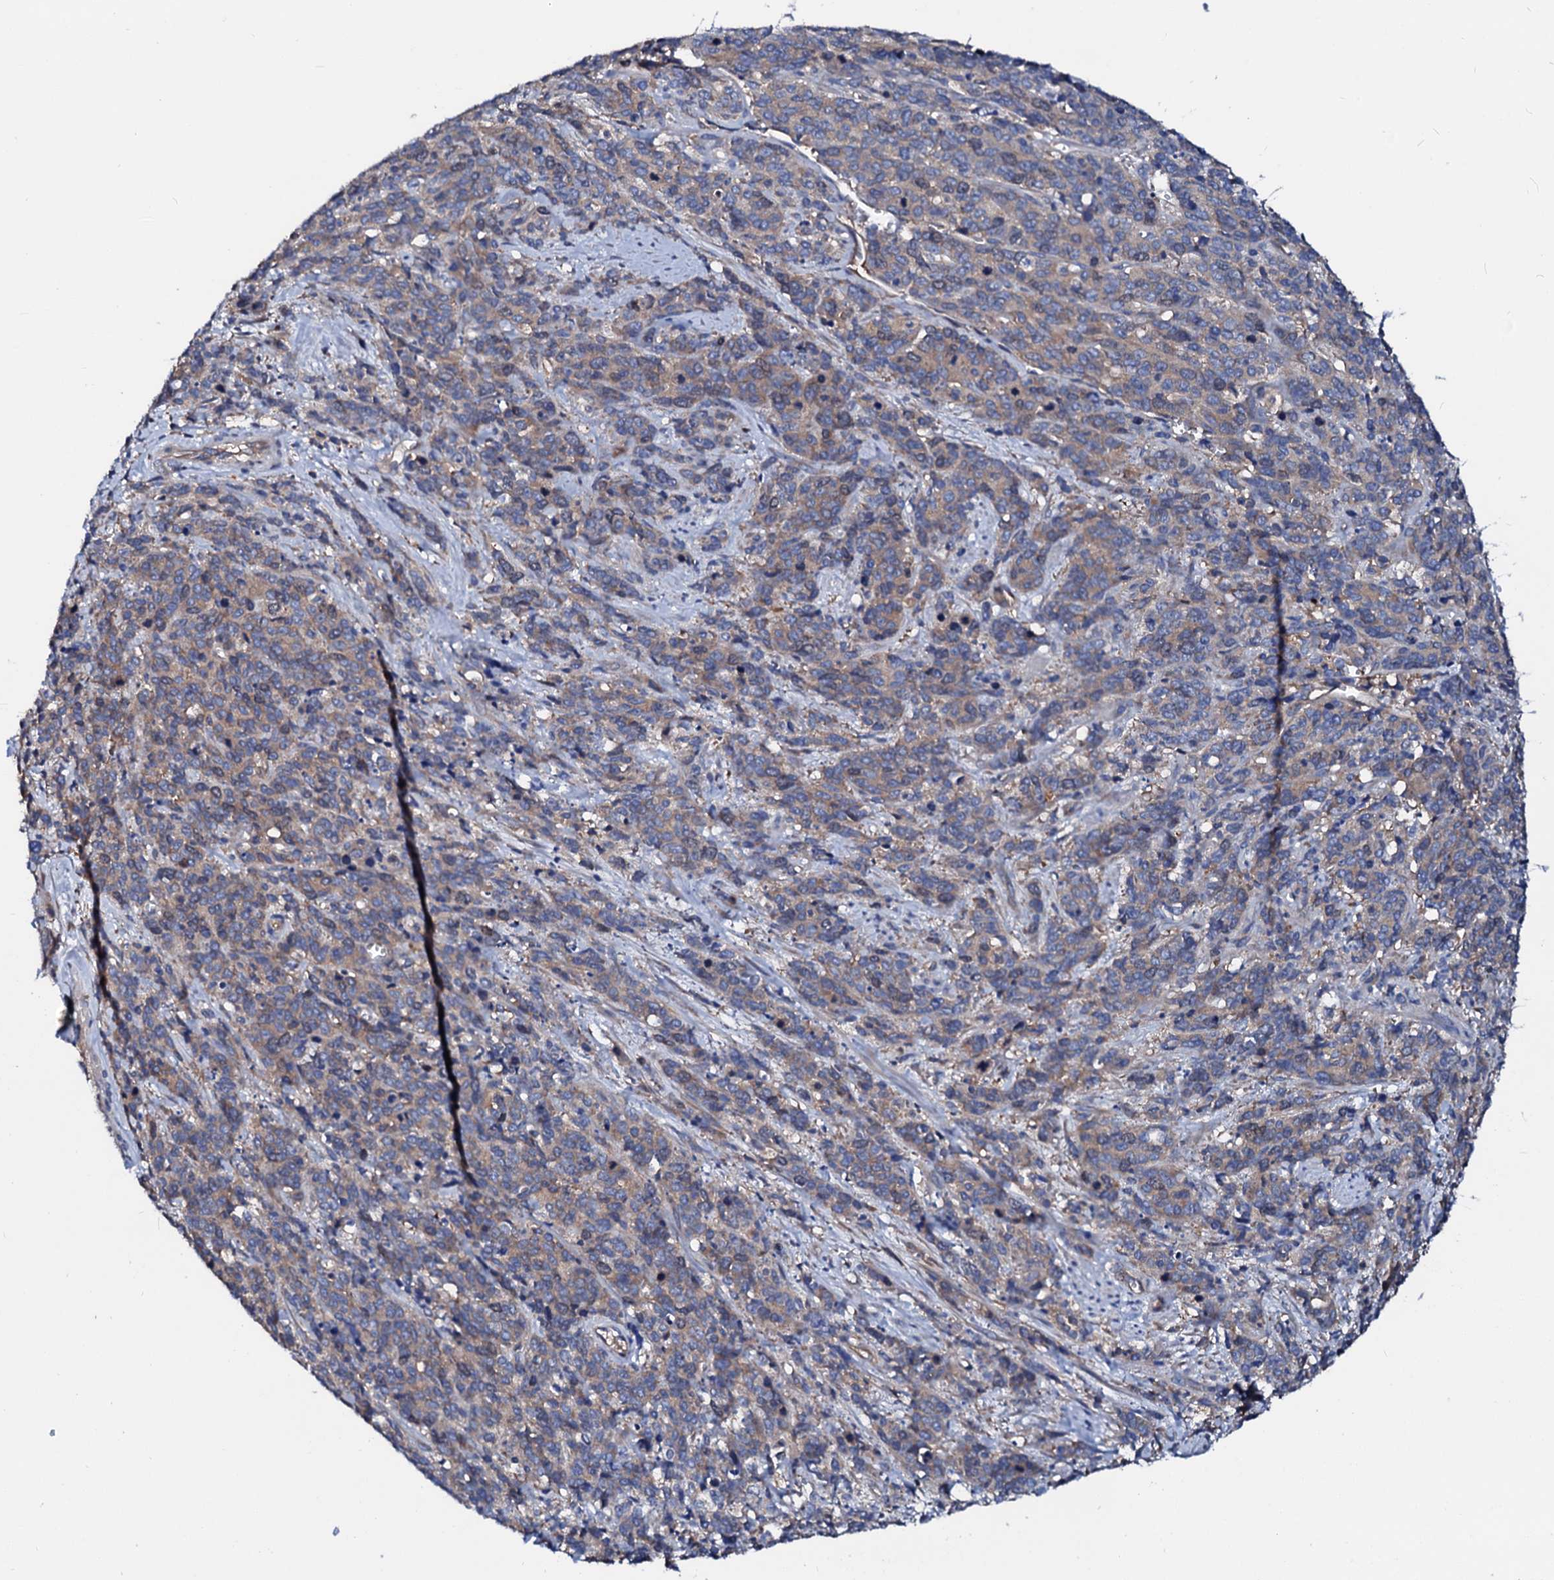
{"staining": {"intensity": "weak", "quantity": ">75%", "location": "cytoplasmic/membranous"}, "tissue": "cervical cancer", "cell_type": "Tumor cells", "image_type": "cancer", "snomed": [{"axis": "morphology", "description": "Squamous cell carcinoma, NOS"}, {"axis": "topography", "description": "Cervix"}], "caption": "Immunohistochemical staining of human cervical squamous cell carcinoma displays weak cytoplasmic/membranous protein staining in approximately >75% of tumor cells.", "gene": "CSKMT", "patient": {"sex": "female", "age": 60}}